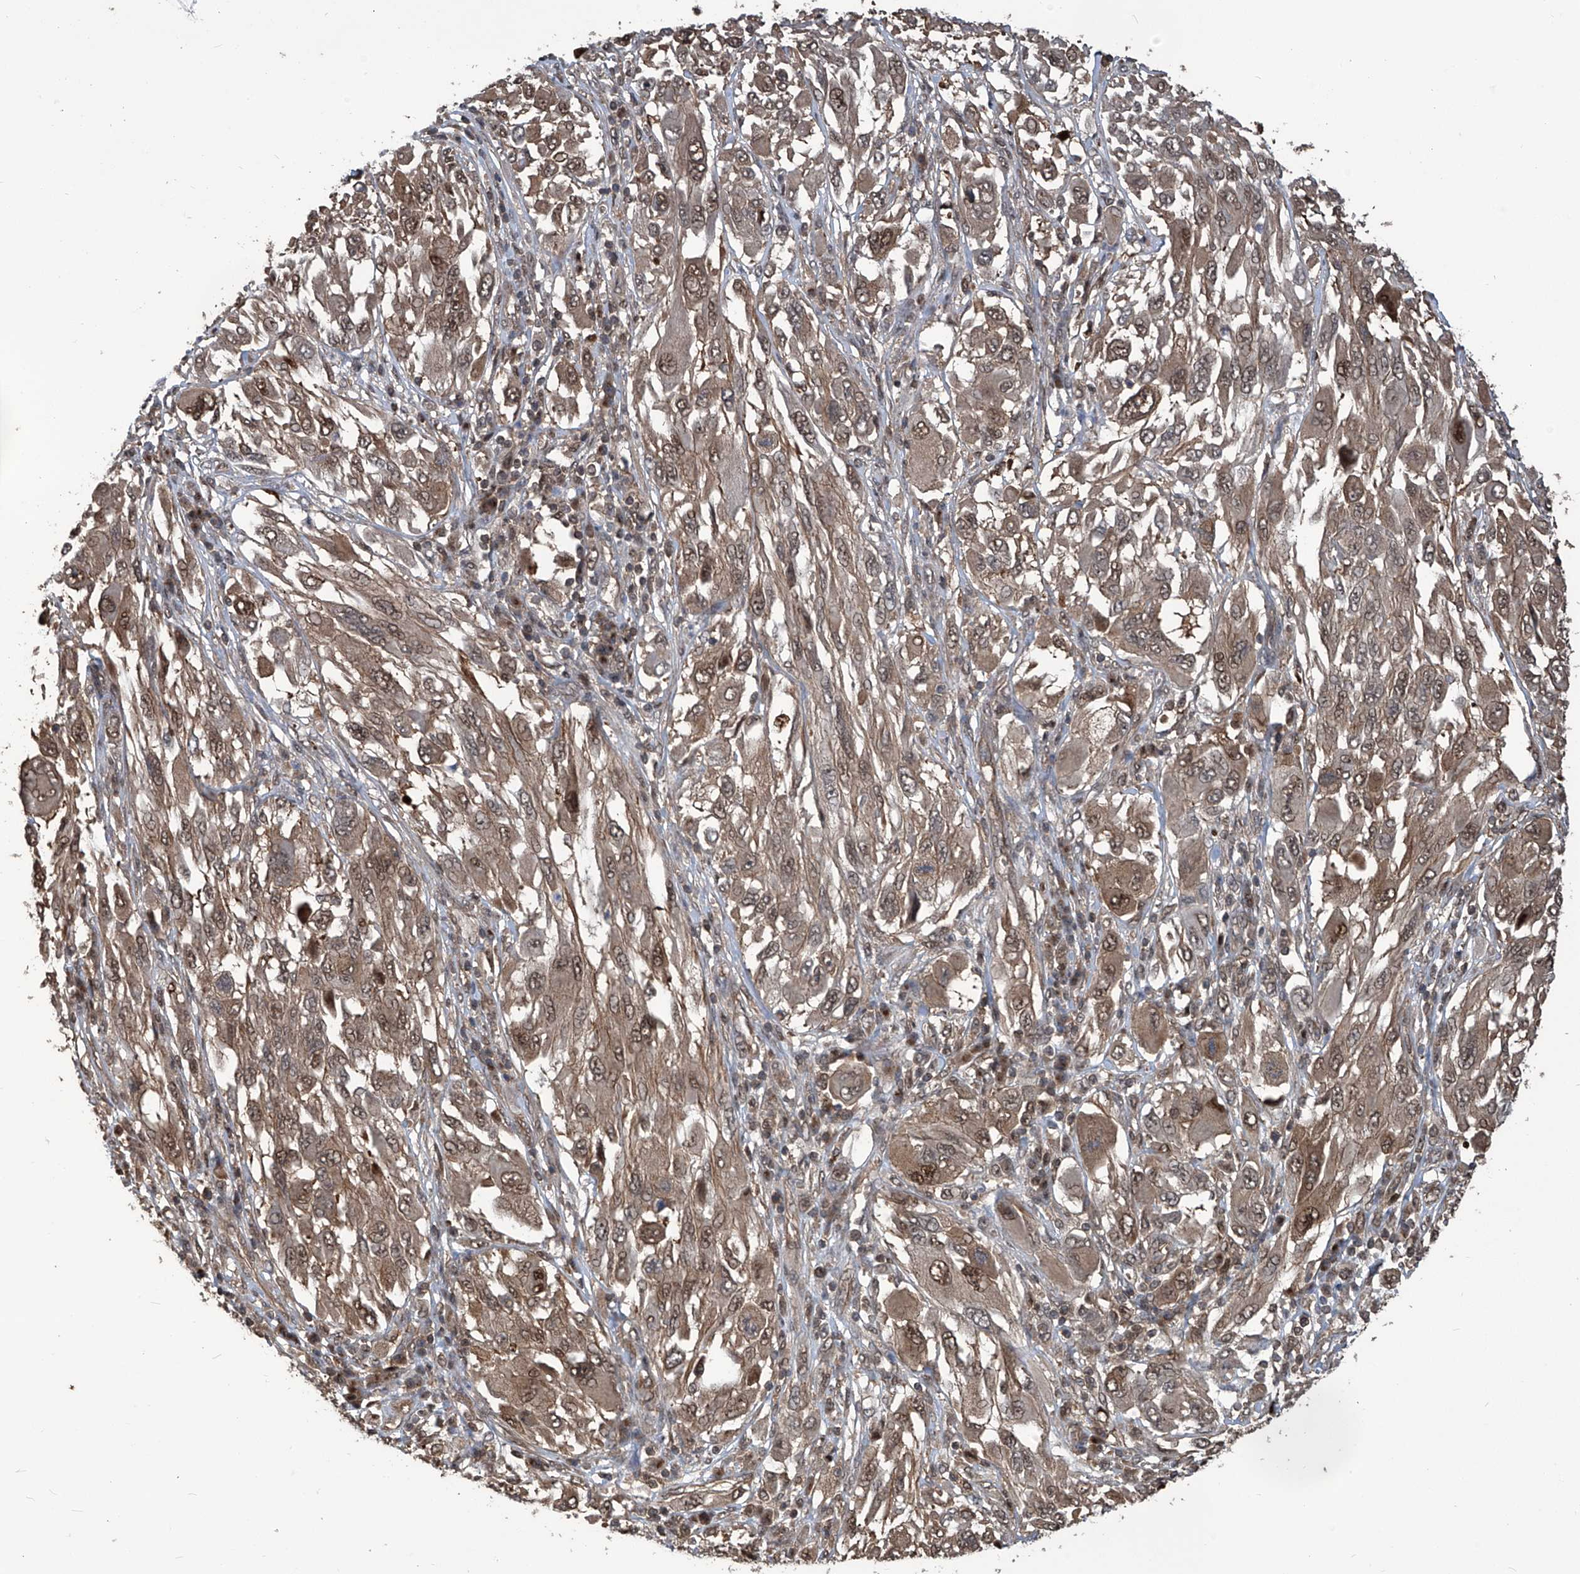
{"staining": {"intensity": "moderate", "quantity": ">75%", "location": "cytoplasmic/membranous,nuclear"}, "tissue": "melanoma", "cell_type": "Tumor cells", "image_type": "cancer", "snomed": [{"axis": "morphology", "description": "Malignant melanoma, NOS"}, {"axis": "topography", "description": "Skin"}], "caption": "Protein expression analysis of malignant melanoma demonstrates moderate cytoplasmic/membranous and nuclear expression in approximately >75% of tumor cells.", "gene": "PSMB1", "patient": {"sex": "female", "age": 91}}